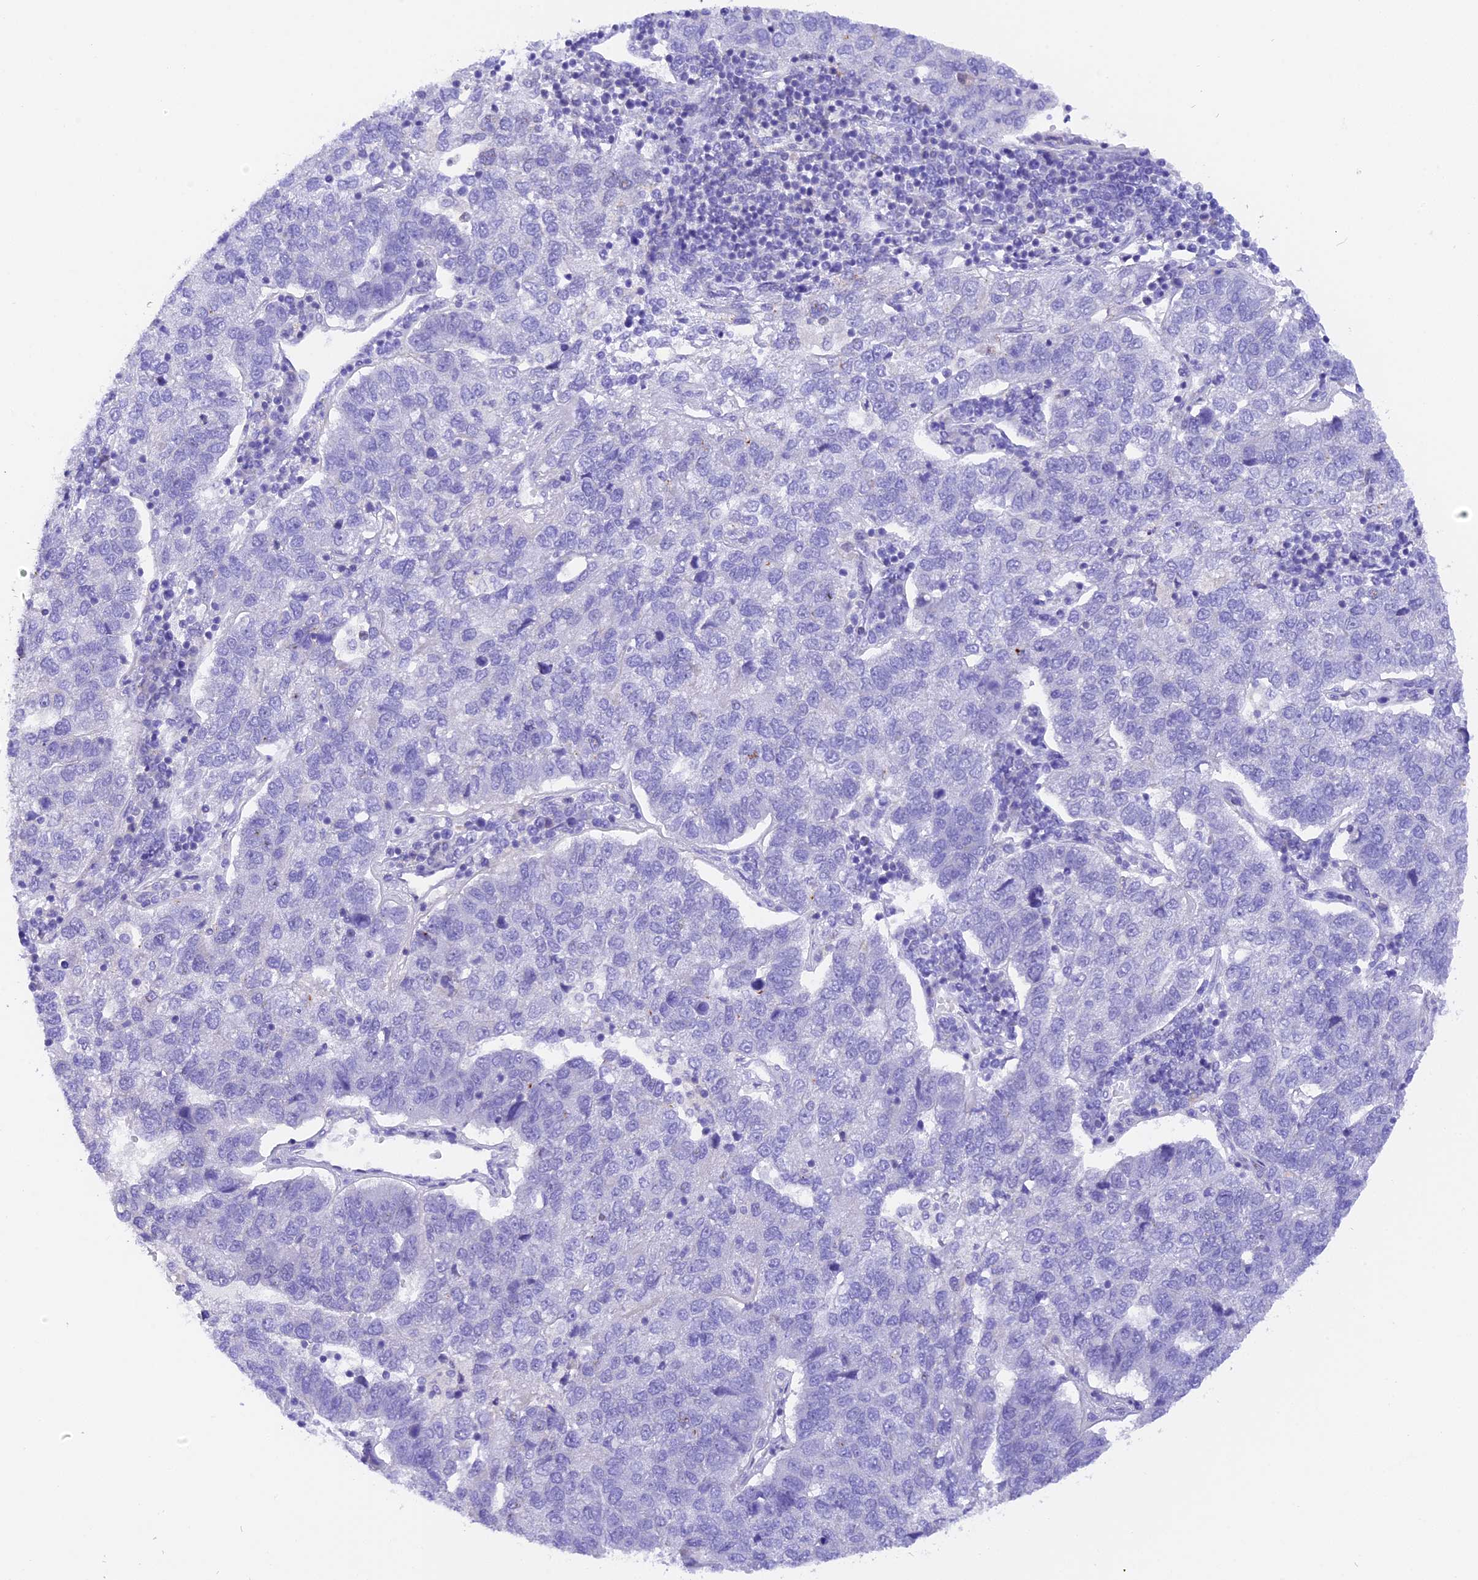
{"staining": {"intensity": "negative", "quantity": "none", "location": "none"}, "tissue": "pancreatic cancer", "cell_type": "Tumor cells", "image_type": "cancer", "snomed": [{"axis": "morphology", "description": "Adenocarcinoma, NOS"}, {"axis": "topography", "description": "Pancreas"}], "caption": "A histopathology image of human adenocarcinoma (pancreatic) is negative for staining in tumor cells.", "gene": "COL6A5", "patient": {"sex": "female", "age": 61}}